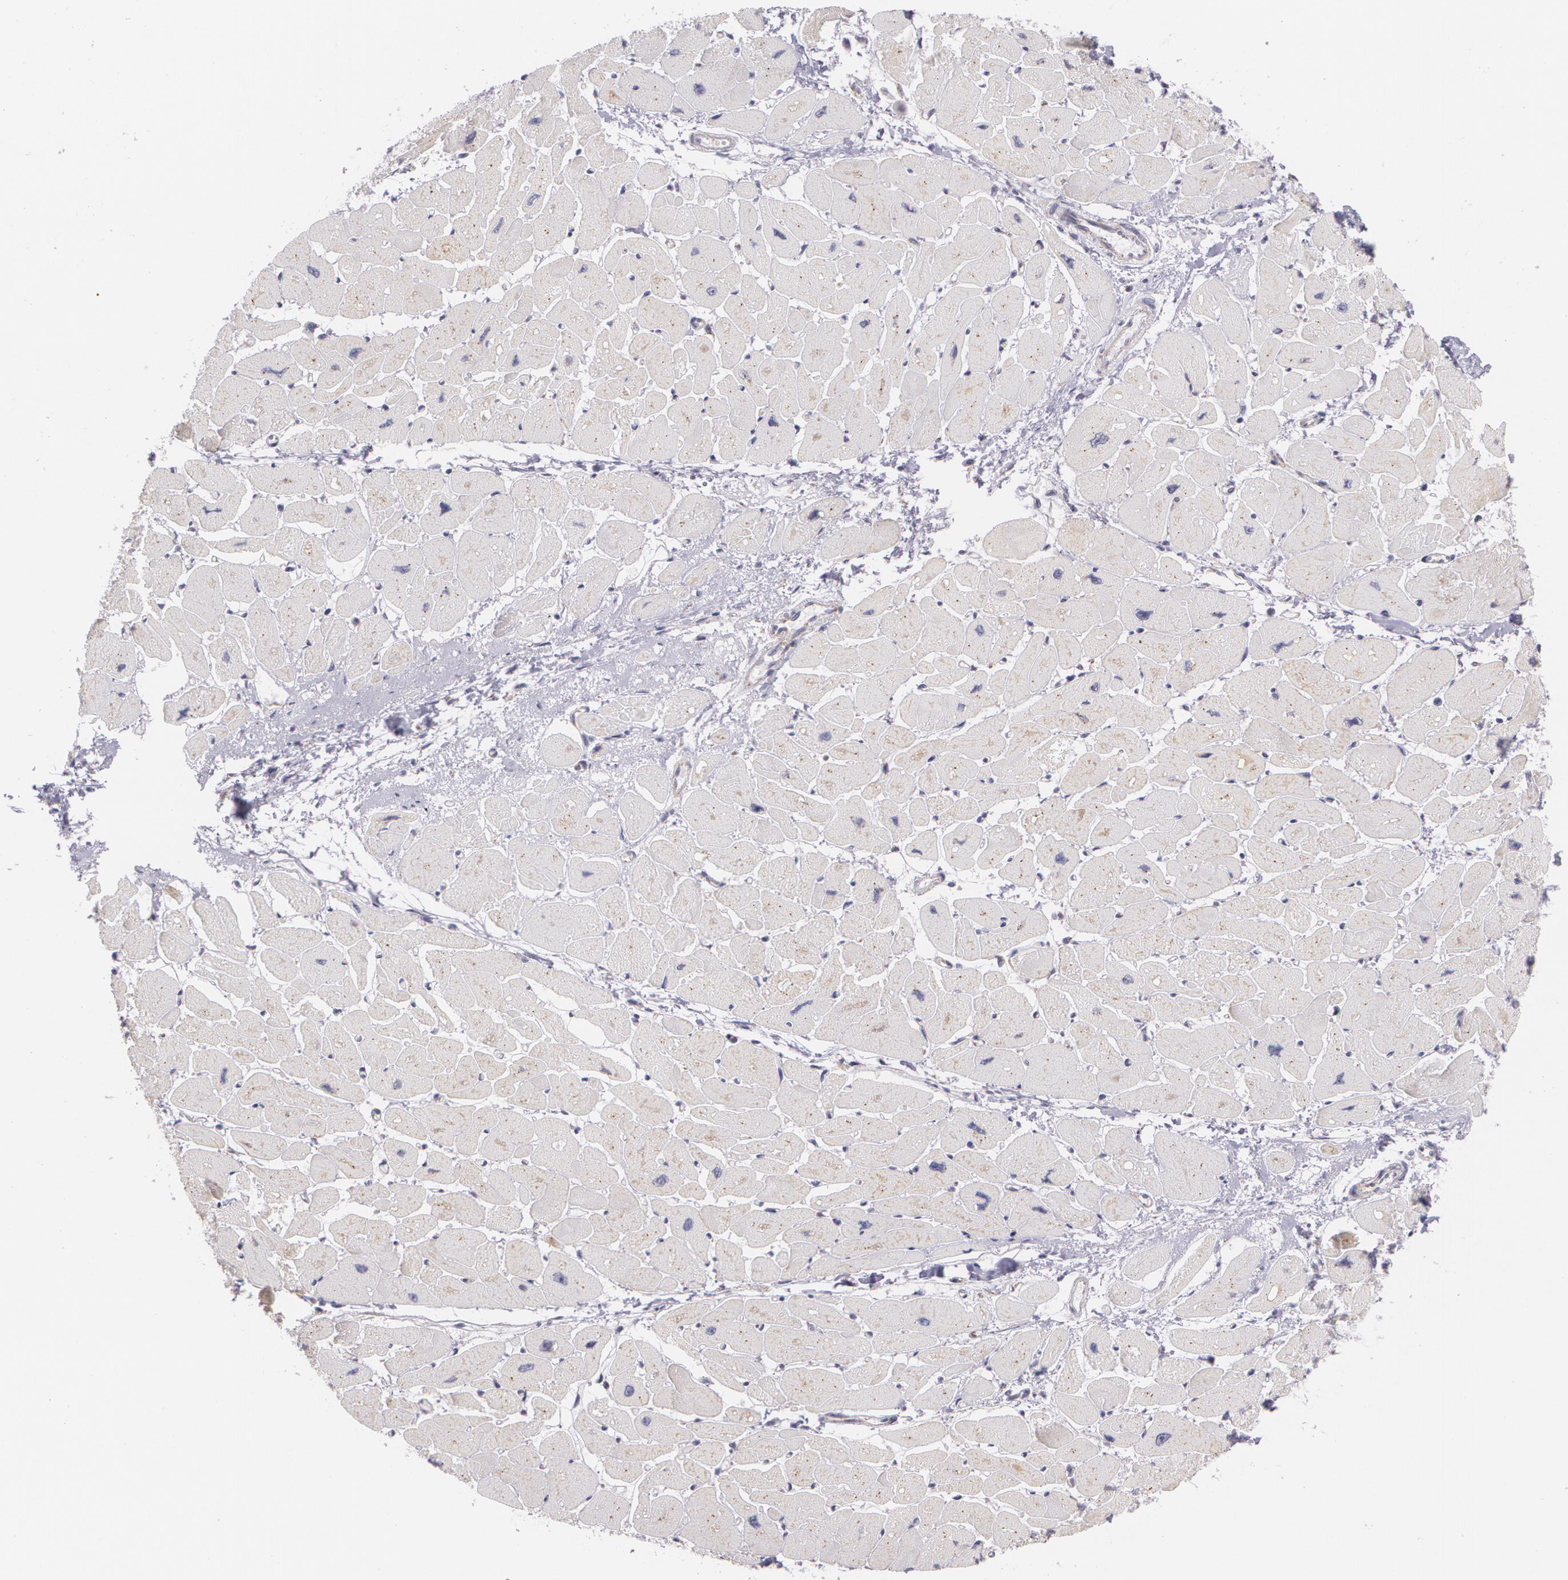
{"staining": {"intensity": "negative", "quantity": "none", "location": "none"}, "tissue": "heart muscle", "cell_type": "Cardiomyocytes", "image_type": "normal", "snomed": [{"axis": "morphology", "description": "Normal tissue, NOS"}, {"axis": "topography", "description": "Heart"}], "caption": "Immunohistochemistry of normal heart muscle reveals no positivity in cardiomyocytes. The staining is performed using DAB (3,3'-diaminobenzidine) brown chromogen with nuclei counter-stained in using hematoxylin.", "gene": "CILK1", "patient": {"sex": "female", "age": 54}}